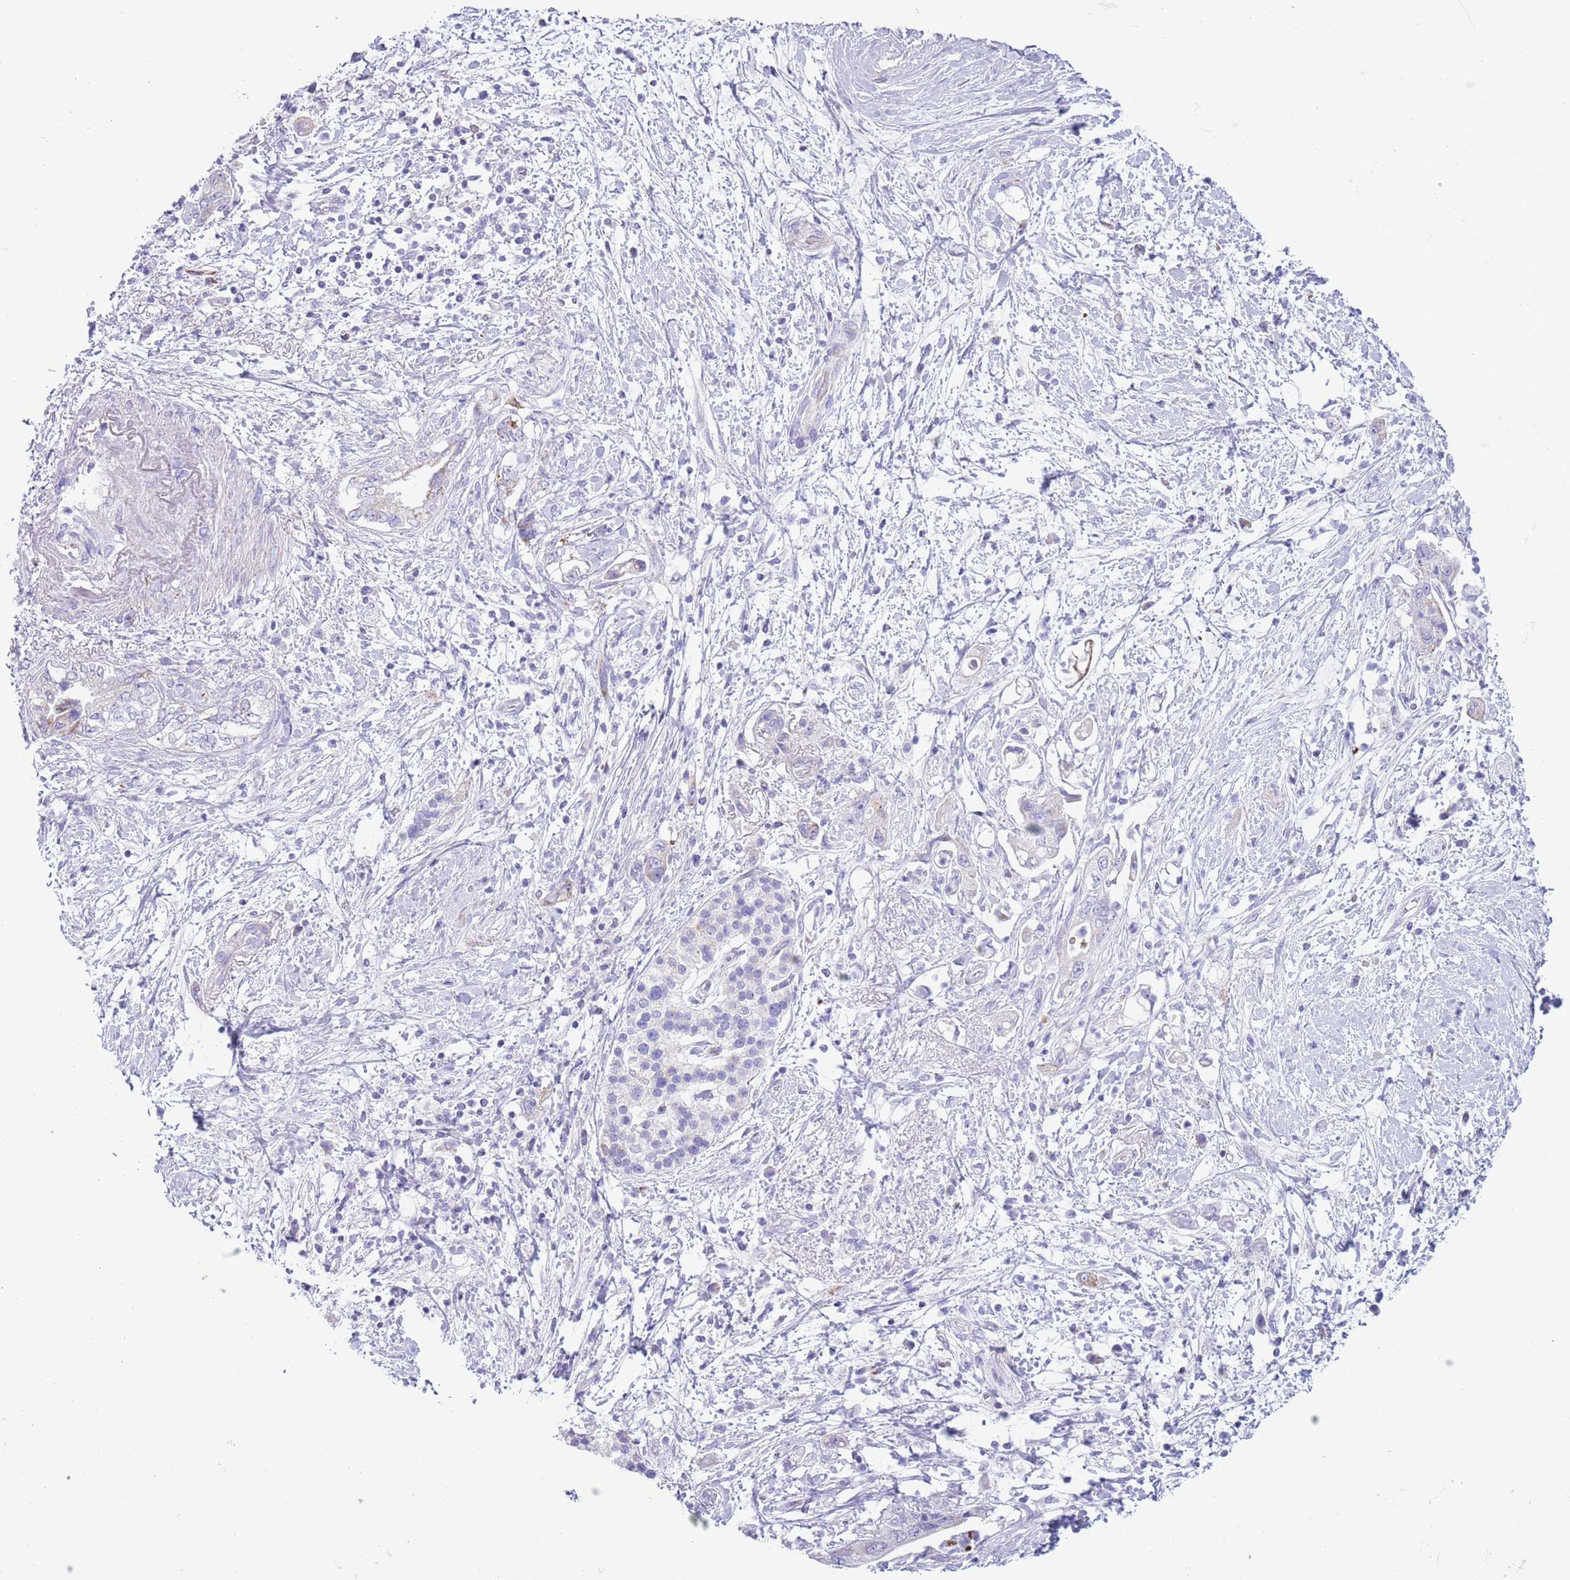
{"staining": {"intensity": "negative", "quantity": "none", "location": "none"}, "tissue": "pancreatic cancer", "cell_type": "Tumor cells", "image_type": "cancer", "snomed": [{"axis": "morphology", "description": "Adenocarcinoma, NOS"}, {"axis": "topography", "description": "Pancreas"}], "caption": "A micrograph of human pancreatic cancer is negative for staining in tumor cells.", "gene": "MOCOS", "patient": {"sex": "female", "age": 73}}